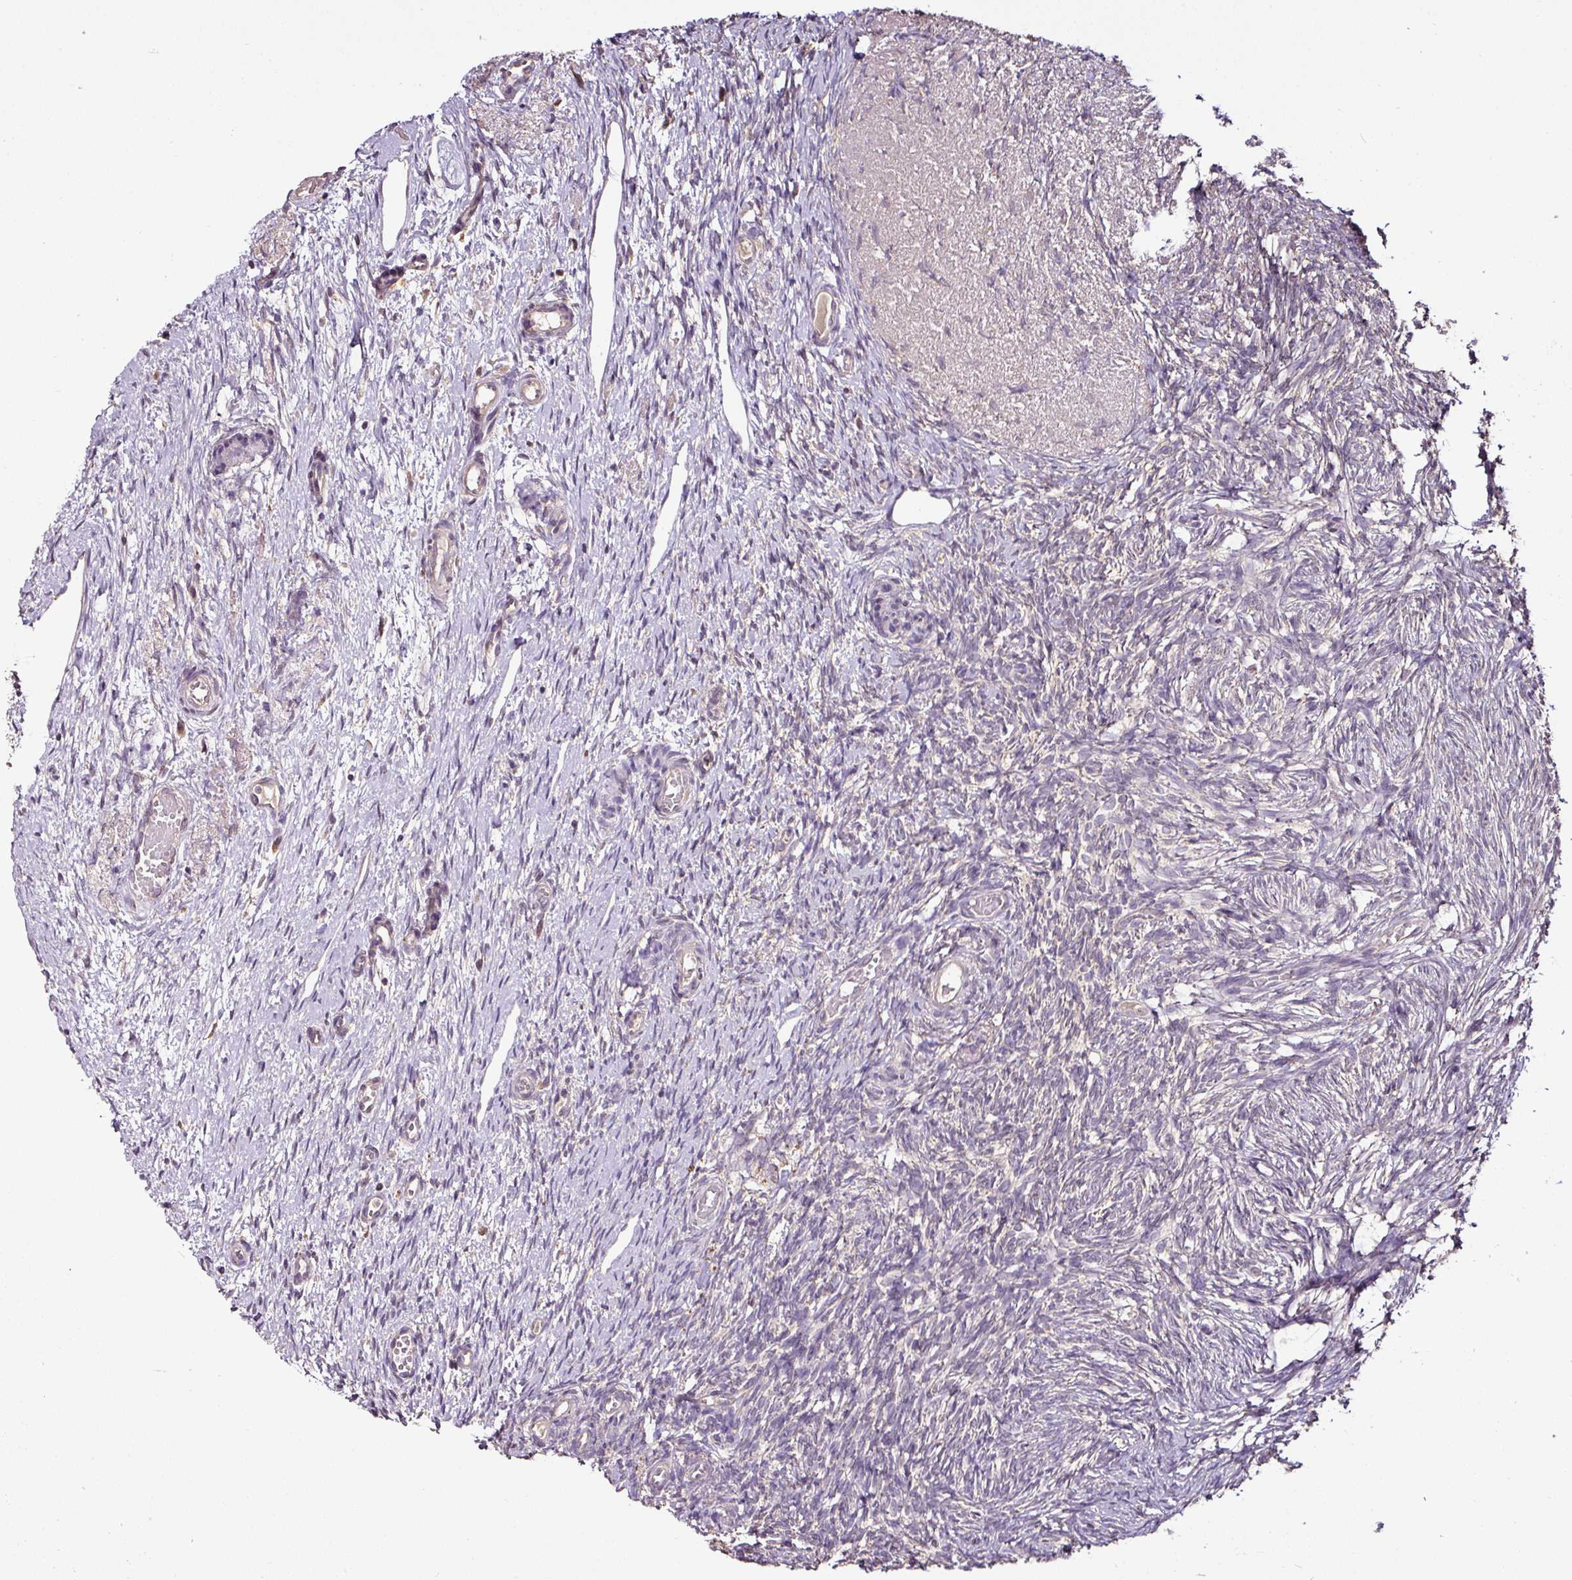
{"staining": {"intensity": "weak", "quantity": ">75%", "location": "cytoplasmic/membranous"}, "tissue": "ovary", "cell_type": "Follicle cells", "image_type": "normal", "snomed": [{"axis": "morphology", "description": "Normal tissue, NOS"}, {"axis": "topography", "description": "Ovary"}], "caption": "Protein expression analysis of unremarkable ovary reveals weak cytoplasmic/membranous staining in approximately >75% of follicle cells.", "gene": "RPL38", "patient": {"sex": "female", "age": 51}}